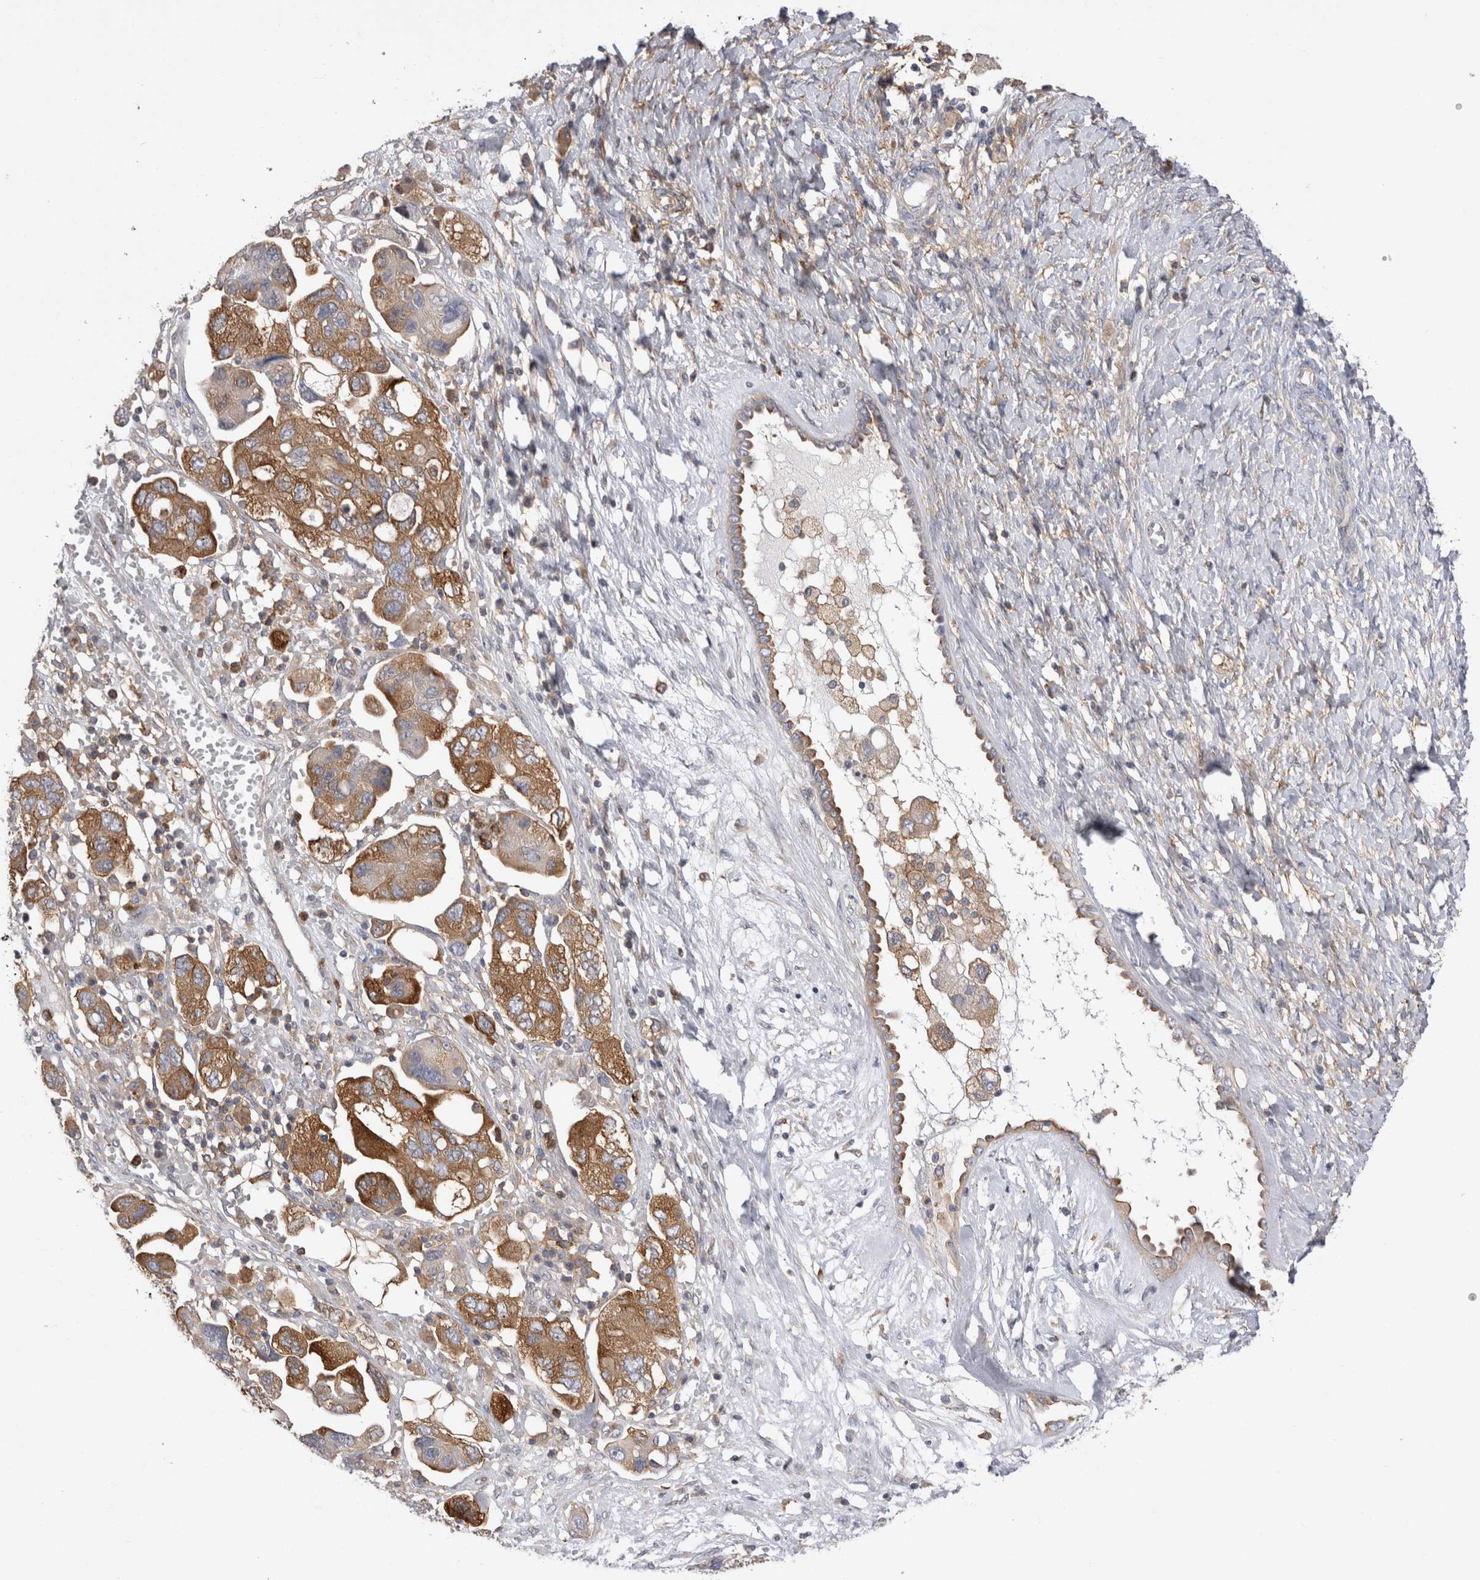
{"staining": {"intensity": "moderate", "quantity": ">75%", "location": "cytoplasmic/membranous"}, "tissue": "ovarian cancer", "cell_type": "Tumor cells", "image_type": "cancer", "snomed": [{"axis": "morphology", "description": "Carcinoma, NOS"}, {"axis": "morphology", "description": "Cystadenocarcinoma, serous, NOS"}, {"axis": "topography", "description": "Ovary"}], "caption": "The immunohistochemical stain shows moderate cytoplasmic/membranous positivity in tumor cells of serous cystadenocarcinoma (ovarian) tissue.", "gene": "RAB11FIP1", "patient": {"sex": "female", "age": 69}}